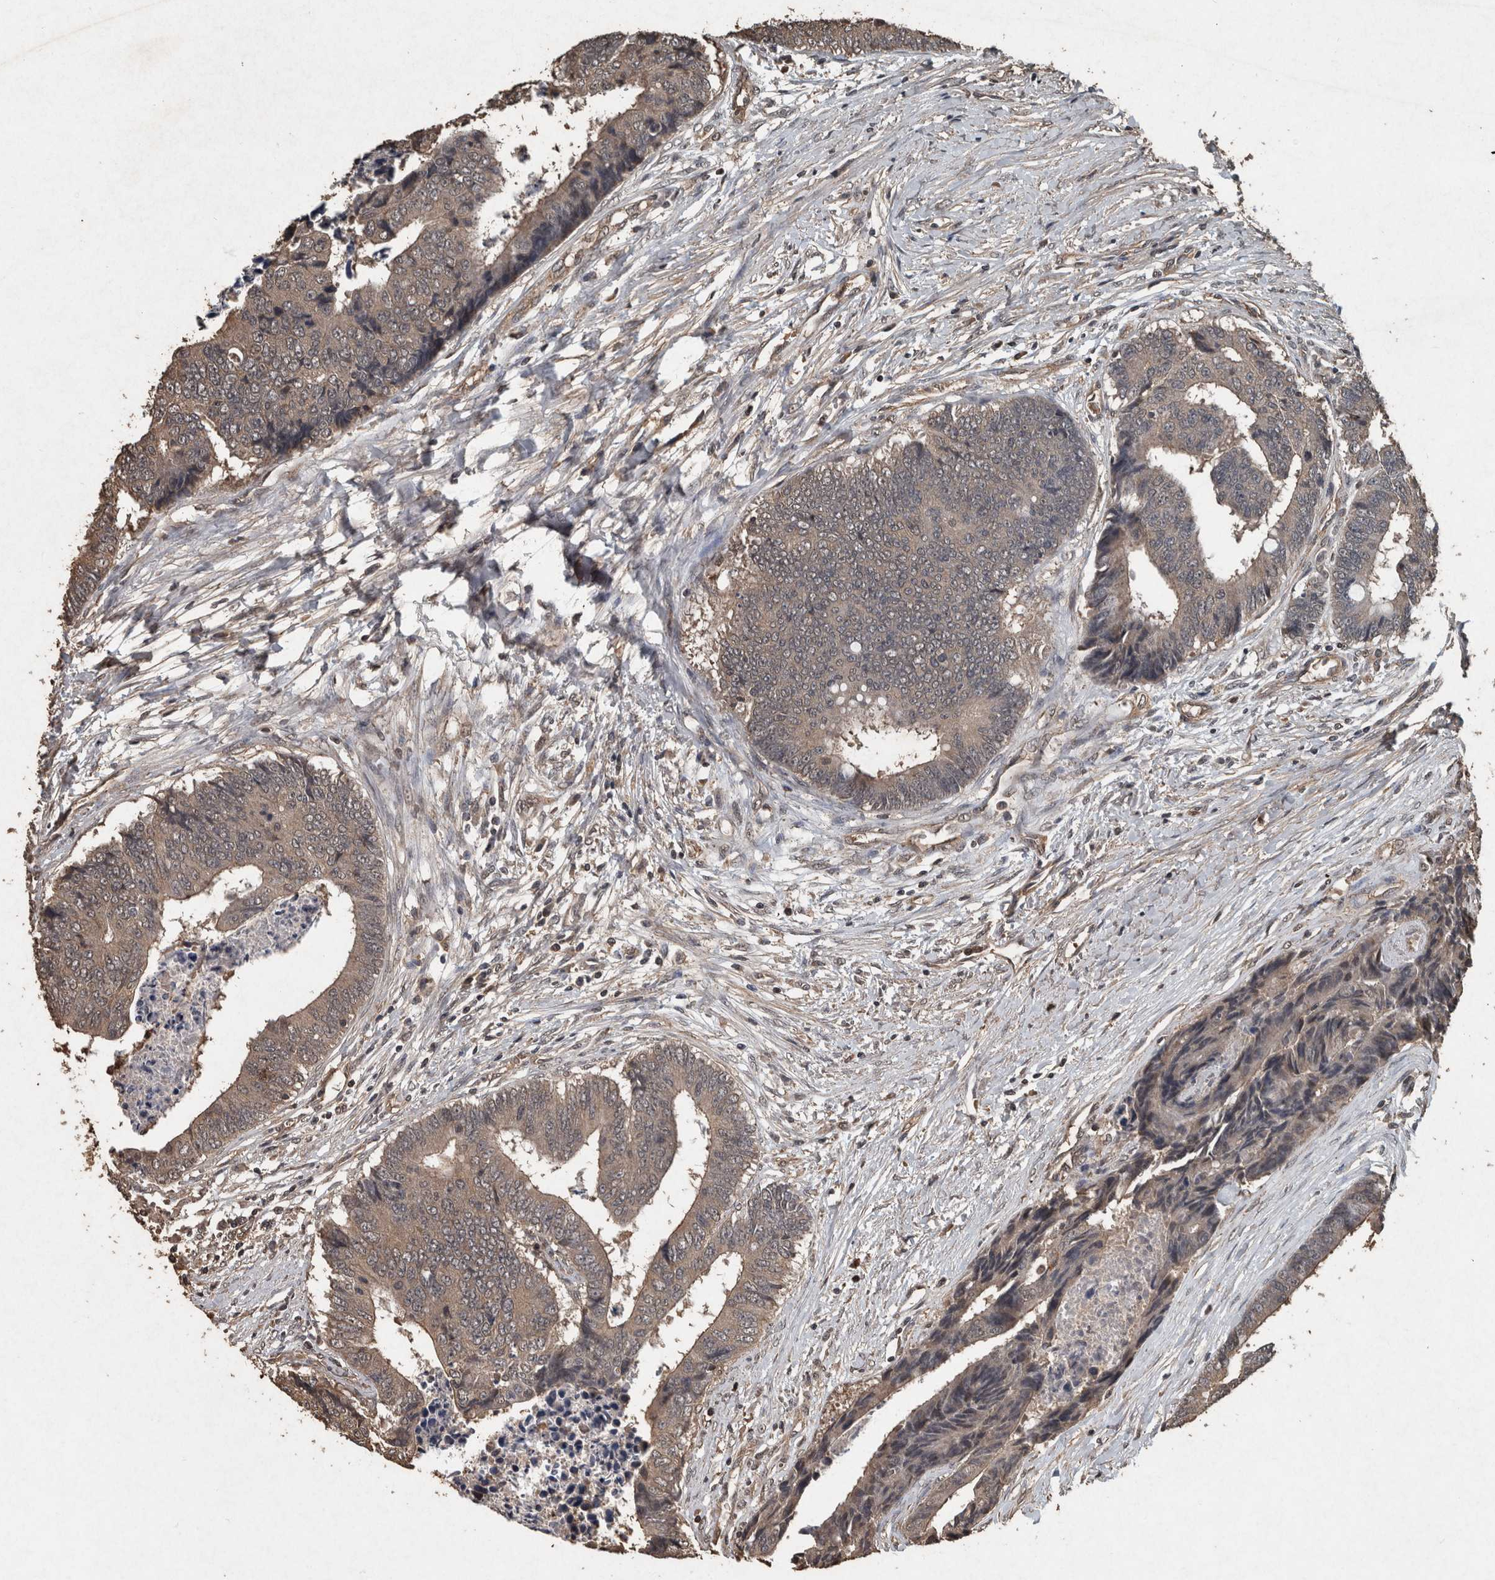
{"staining": {"intensity": "weak", "quantity": ">75%", "location": "cytoplasmic/membranous"}, "tissue": "colorectal cancer", "cell_type": "Tumor cells", "image_type": "cancer", "snomed": [{"axis": "morphology", "description": "Adenocarcinoma, NOS"}, {"axis": "topography", "description": "Rectum"}], "caption": "Immunohistochemistry (IHC) image of neoplastic tissue: colorectal cancer (adenocarcinoma) stained using immunohistochemistry displays low levels of weak protein expression localized specifically in the cytoplasmic/membranous of tumor cells, appearing as a cytoplasmic/membranous brown color.", "gene": "FGFRL1", "patient": {"sex": "male", "age": 84}}